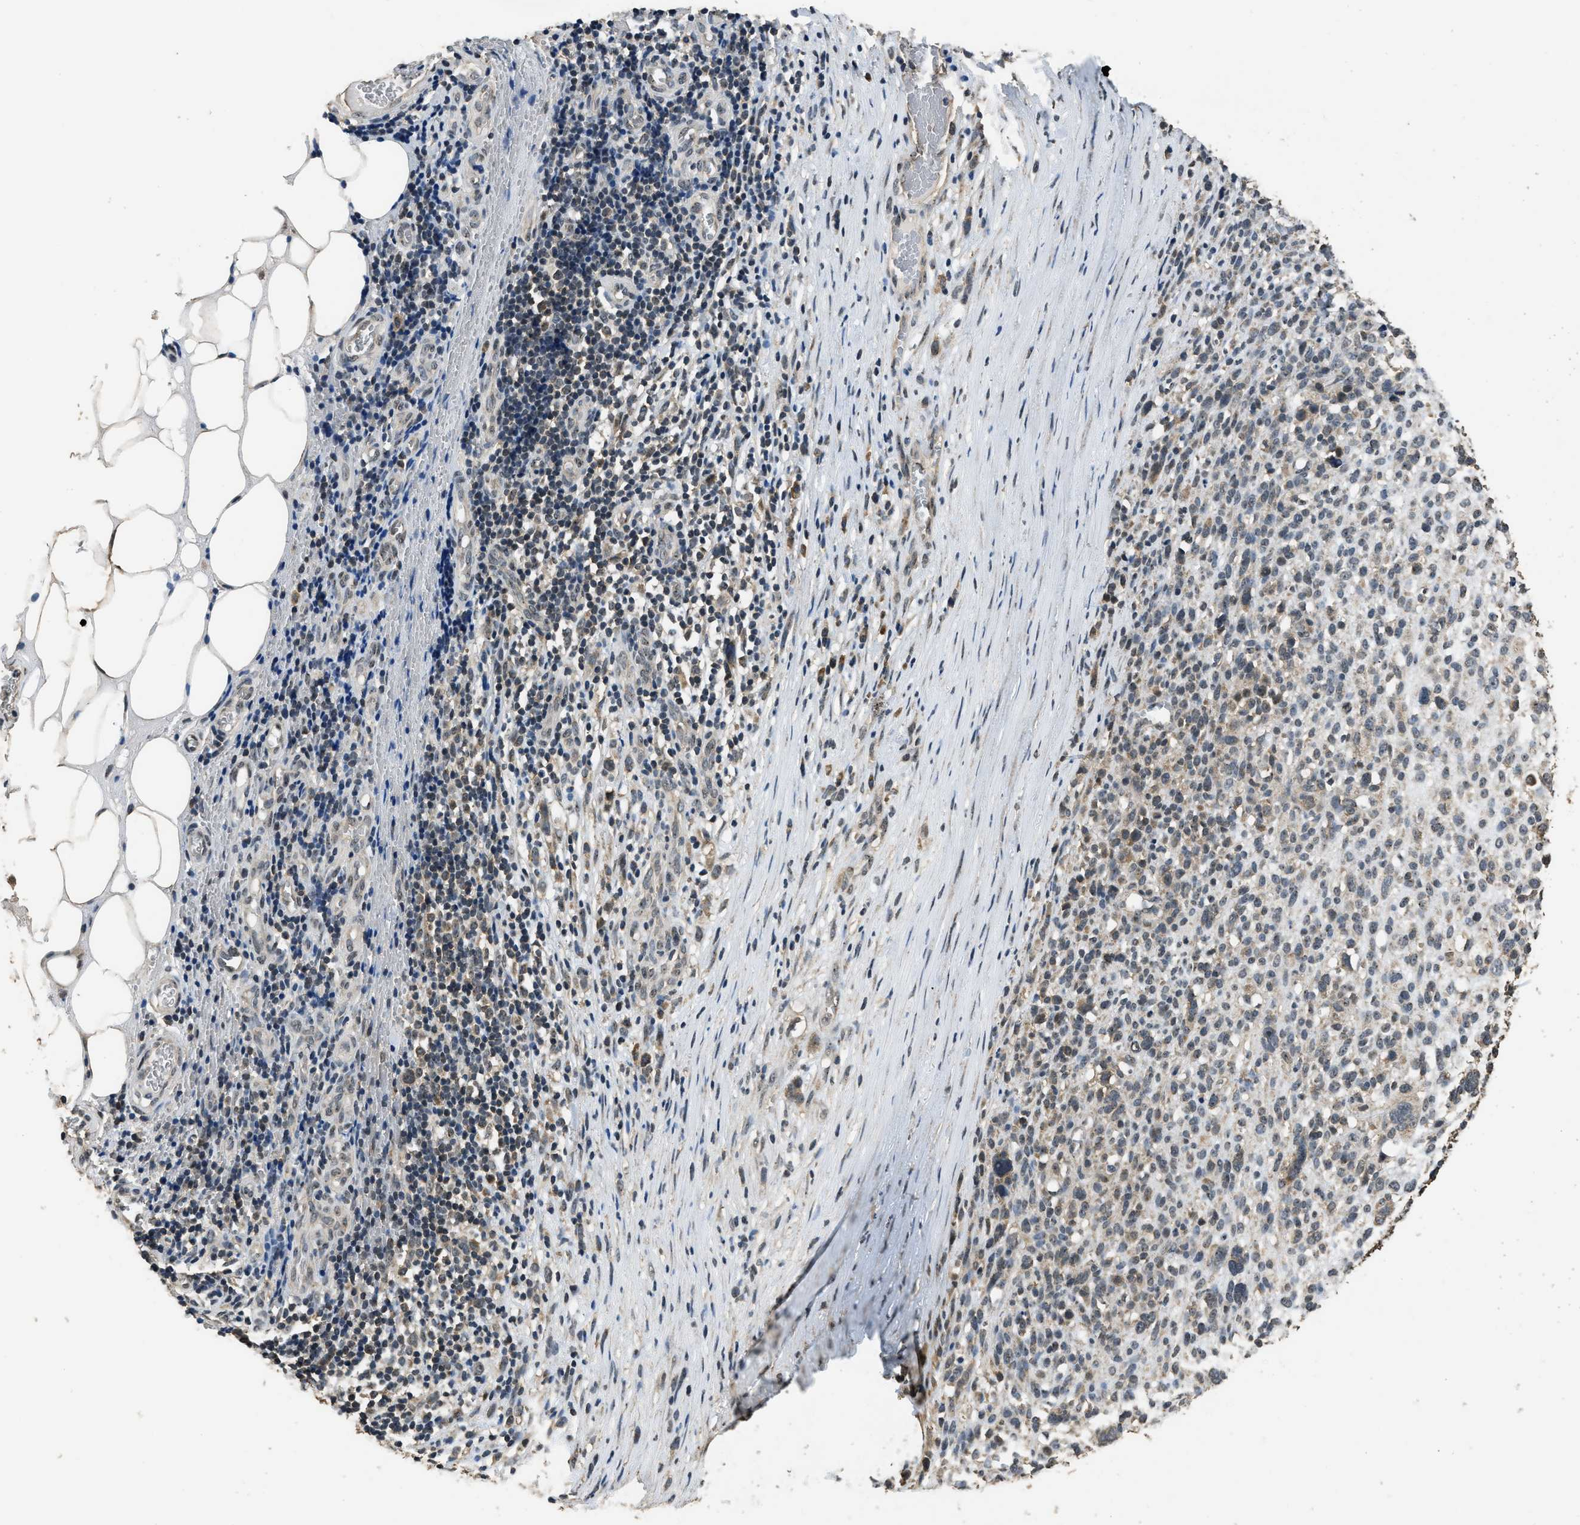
{"staining": {"intensity": "weak", "quantity": "<25%", "location": "cytoplasmic/membranous"}, "tissue": "melanoma", "cell_type": "Tumor cells", "image_type": "cancer", "snomed": [{"axis": "morphology", "description": "Malignant melanoma, NOS"}, {"axis": "topography", "description": "Skin"}], "caption": "Immunohistochemistry (IHC) of human malignant melanoma reveals no expression in tumor cells. Nuclei are stained in blue.", "gene": "DENND6B", "patient": {"sex": "female", "age": 55}}